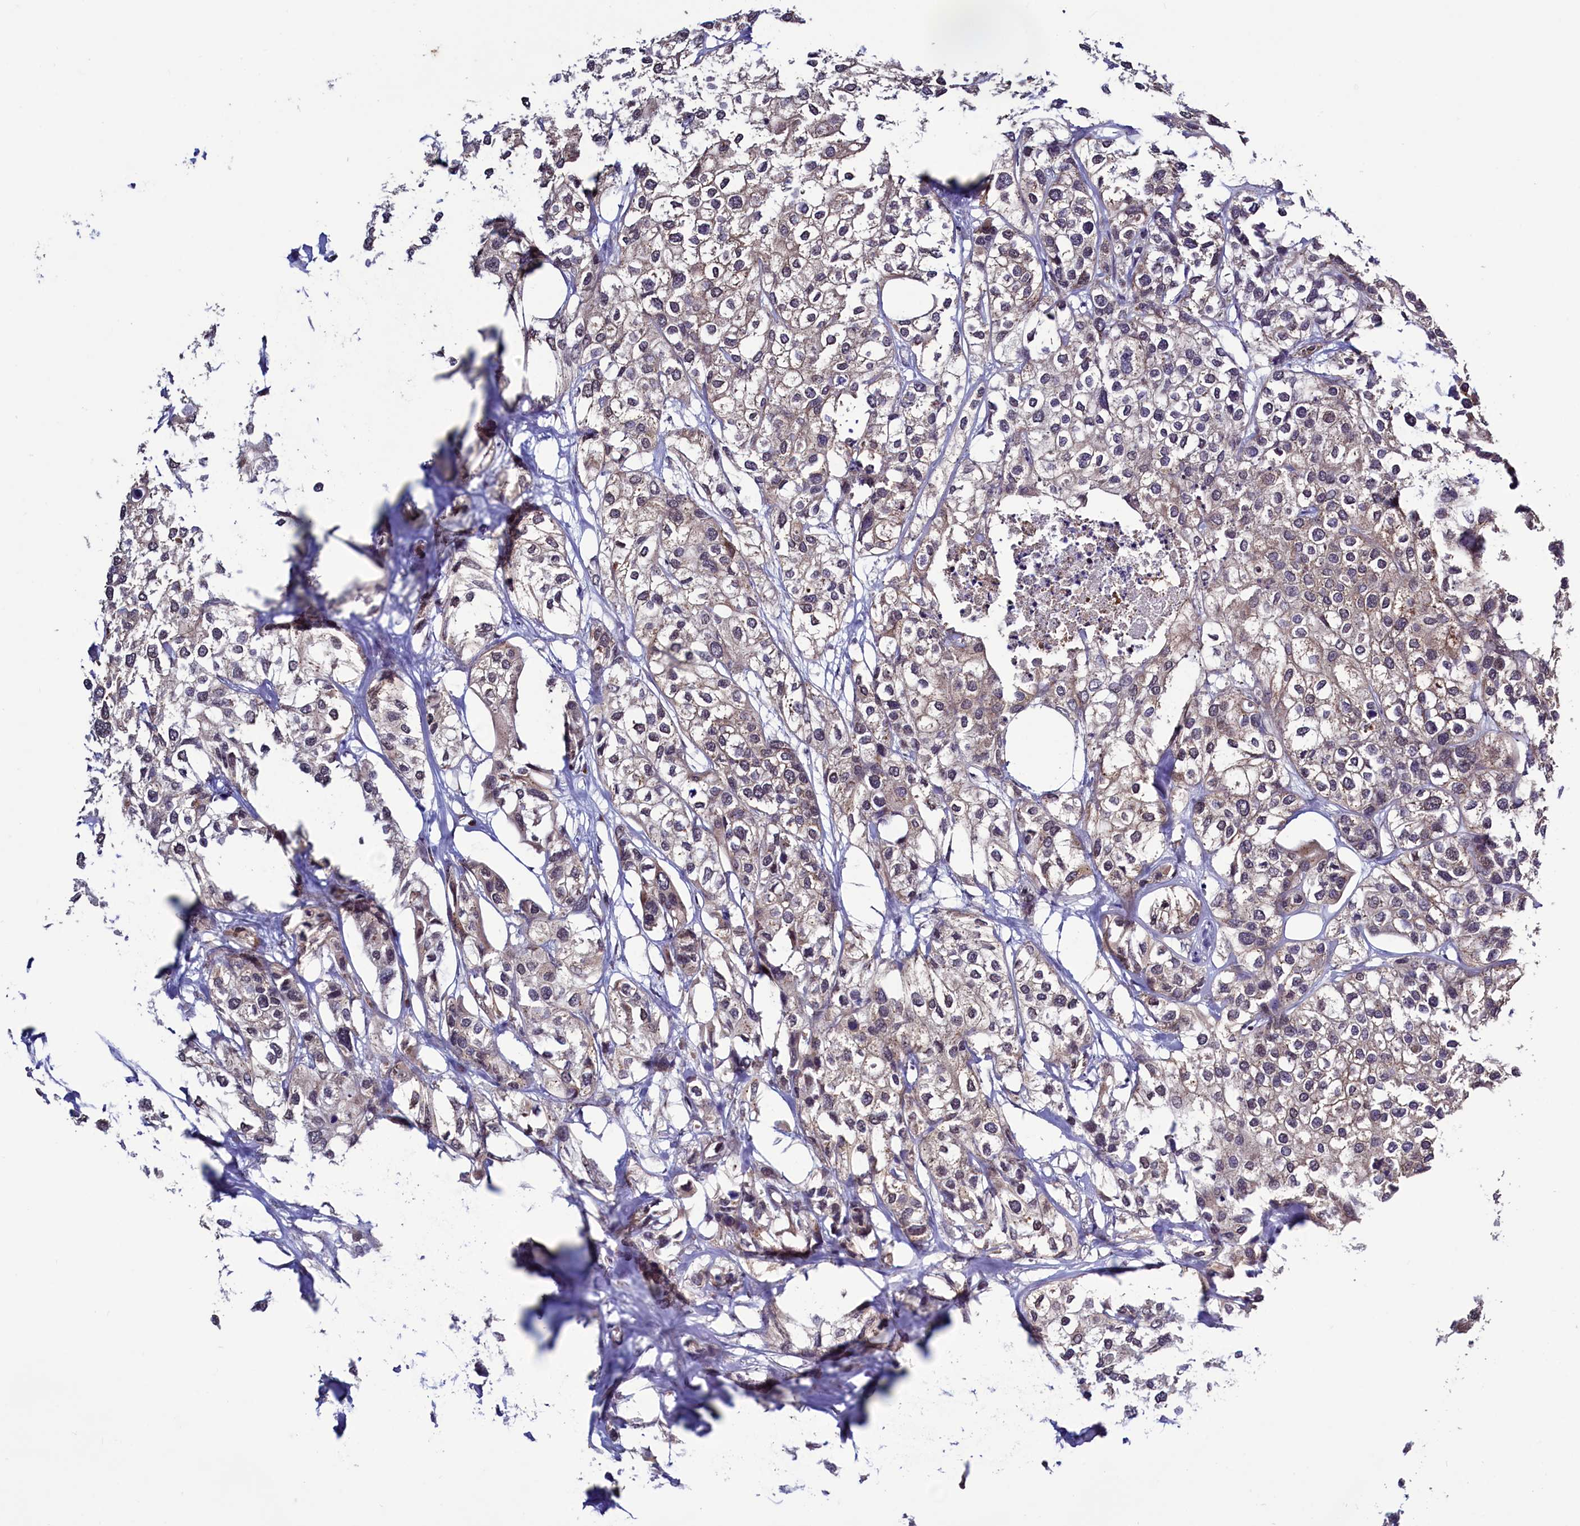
{"staining": {"intensity": "negative", "quantity": "none", "location": "none"}, "tissue": "urothelial cancer", "cell_type": "Tumor cells", "image_type": "cancer", "snomed": [{"axis": "morphology", "description": "Urothelial carcinoma, High grade"}, {"axis": "topography", "description": "Urinary bladder"}], "caption": "High magnification brightfield microscopy of urothelial cancer stained with DAB (3,3'-diaminobenzidine) (brown) and counterstained with hematoxylin (blue): tumor cells show no significant staining. (Stains: DAB immunohistochemistry with hematoxylin counter stain, Microscopy: brightfield microscopy at high magnification).", "gene": "SEC24C", "patient": {"sex": "male", "age": 64}}